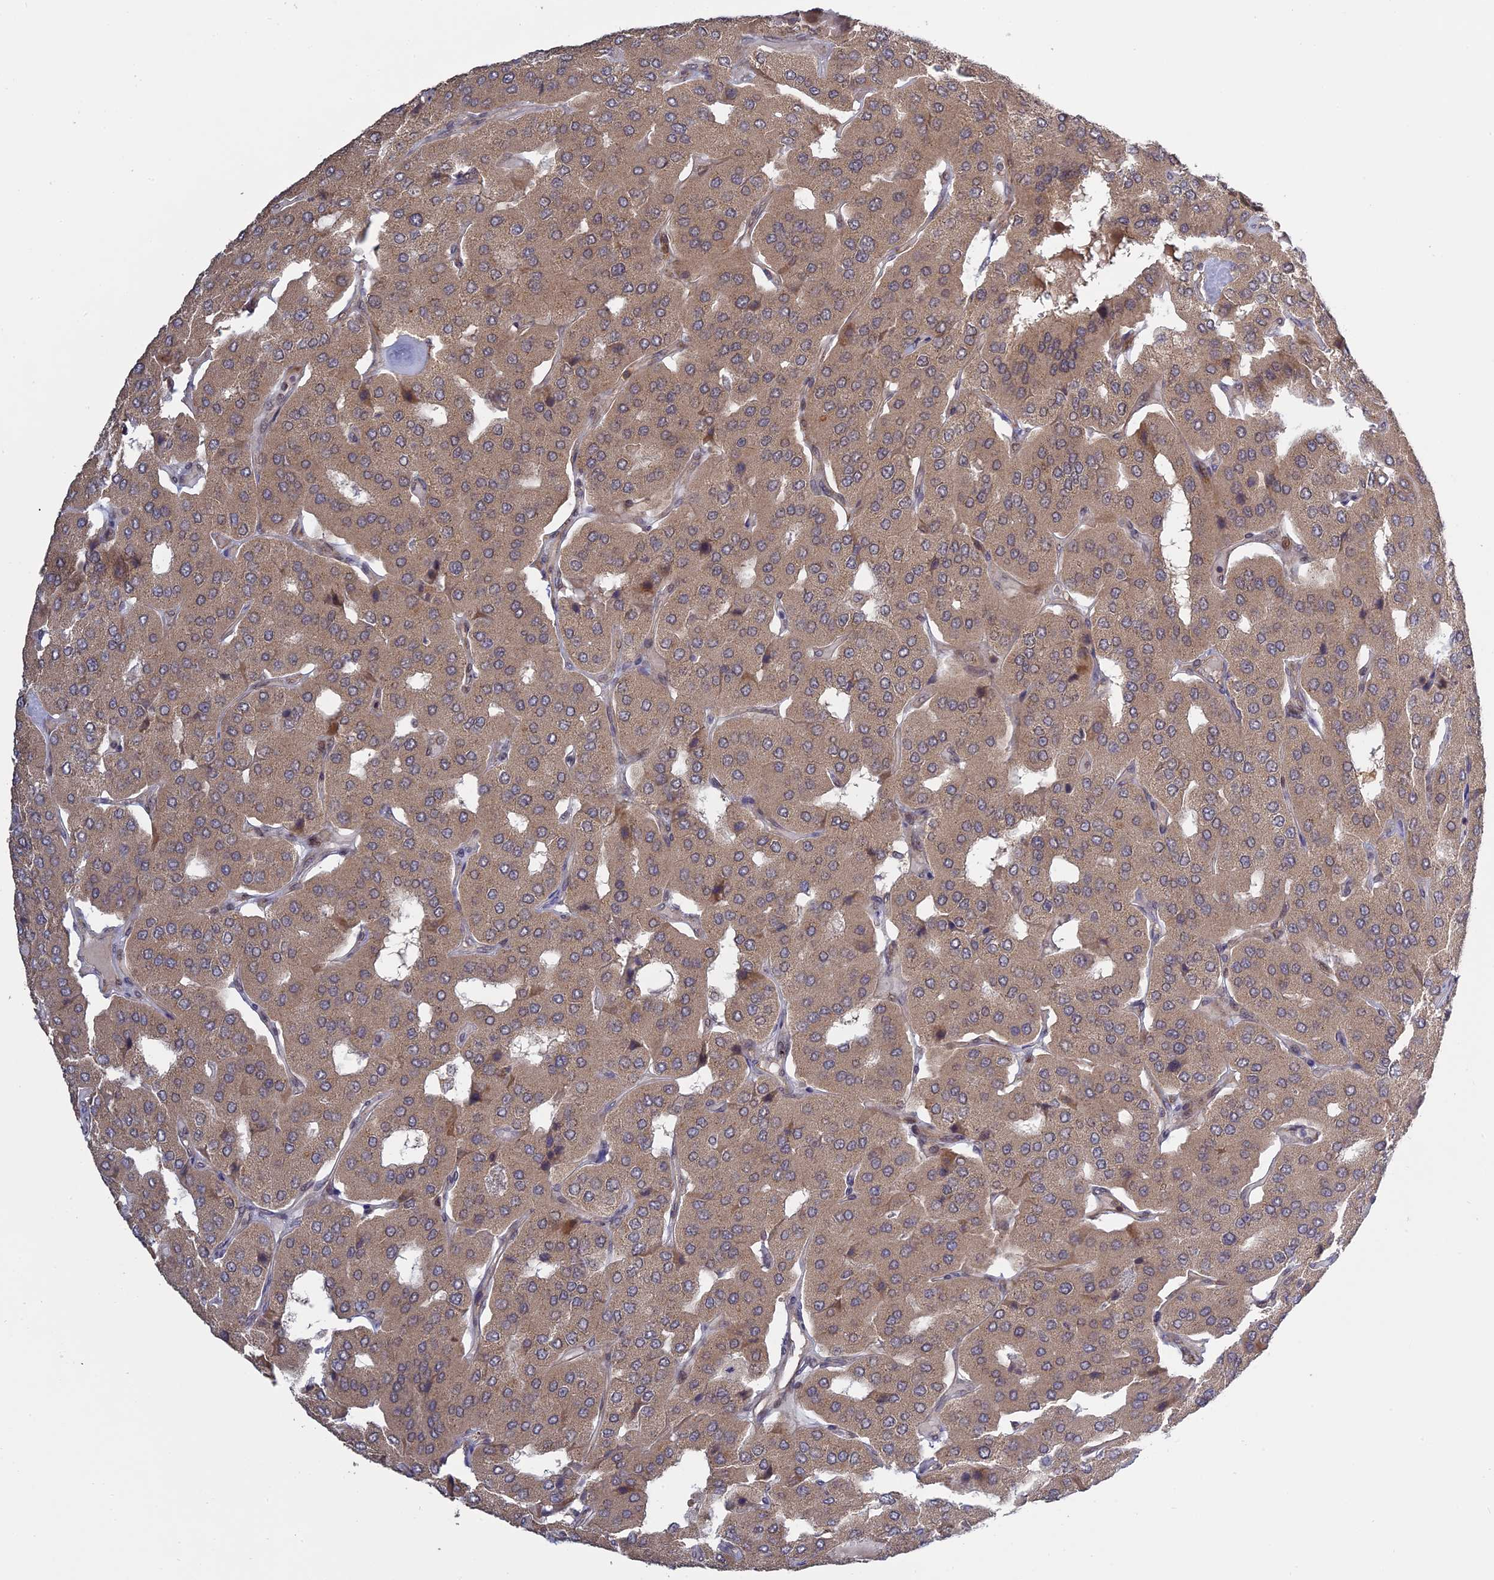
{"staining": {"intensity": "weak", "quantity": ">75%", "location": "cytoplasmic/membranous"}, "tissue": "parathyroid gland", "cell_type": "Glandular cells", "image_type": "normal", "snomed": [{"axis": "morphology", "description": "Normal tissue, NOS"}, {"axis": "morphology", "description": "Adenoma, NOS"}, {"axis": "topography", "description": "Parathyroid gland"}], "caption": "Immunohistochemistry (IHC) of normal parathyroid gland reveals low levels of weak cytoplasmic/membranous expression in approximately >75% of glandular cells. (DAB IHC with brightfield microscopy, high magnification).", "gene": "PKIG", "patient": {"sex": "female", "age": 86}}